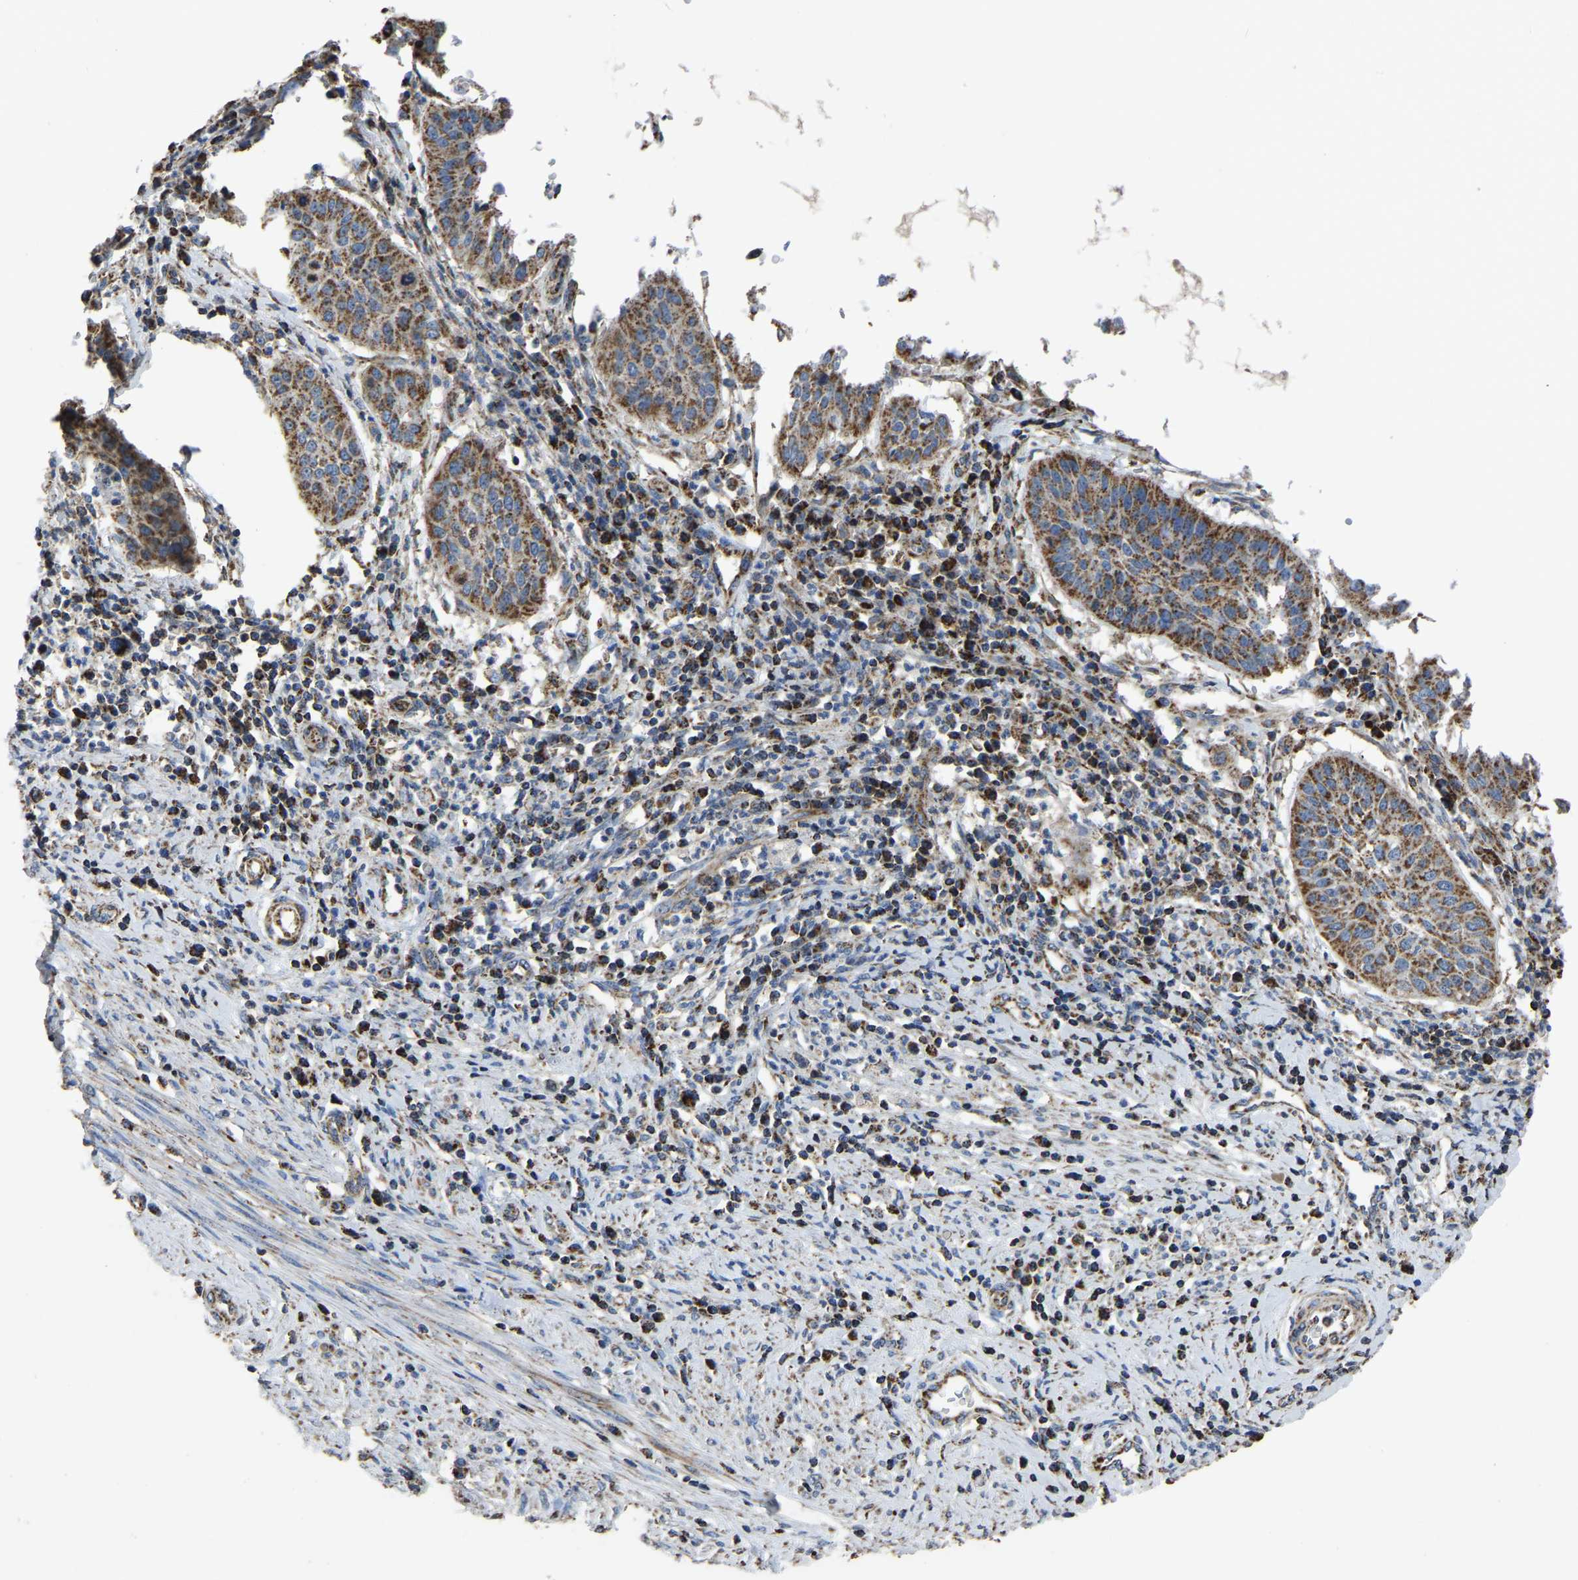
{"staining": {"intensity": "moderate", "quantity": ">75%", "location": "cytoplasmic/membranous"}, "tissue": "cervical cancer", "cell_type": "Tumor cells", "image_type": "cancer", "snomed": [{"axis": "morphology", "description": "Normal tissue, NOS"}, {"axis": "morphology", "description": "Squamous cell carcinoma, NOS"}, {"axis": "topography", "description": "Cervix"}], "caption": "Protein expression analysis of human squamous cell carcinoma (cervical) reveals moderate cytoplasmic/membranous expression in approximately >75% of tumor cells.", "gene": "ETFA", "patient": {"sex": "female", "age": 39}}